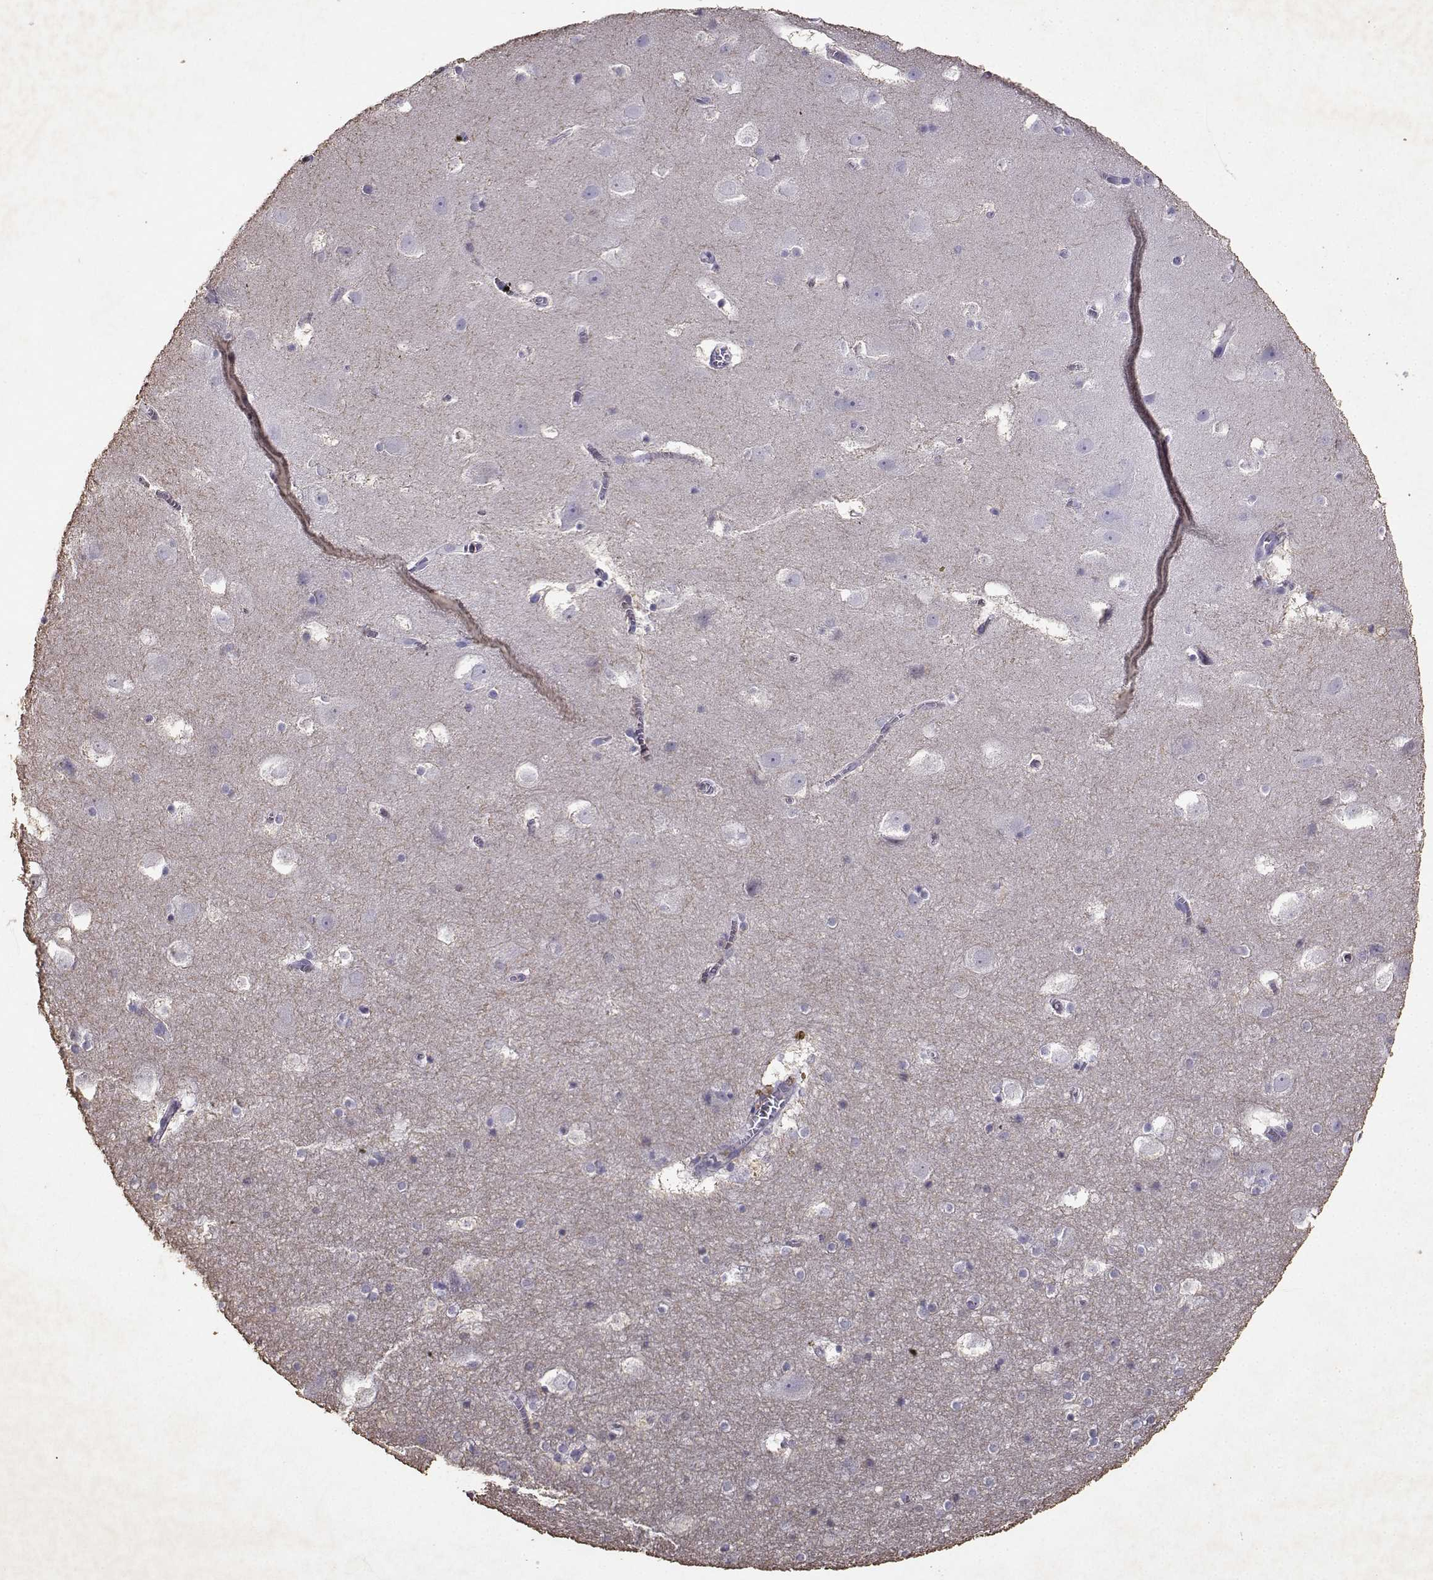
{"staining": {"intensity": "negative", "quantity": "none", "location": "none"}, "tissue": "hippocampus", "cell_type": "Glial cells", "image_type": "normal", "snomed": [{"axis": "morphology", "description": "Normal tissue, NOS"}, {"axis": "topography", "description": "Hippocampus"}], "caption": "This is an immunohistochemistry (IHC) photomicrograph of unremarkable hippocampus. There is no positivity in glial cells.", "gene": "GRIK4", "patient": {"sex": "male", "age": 45}}